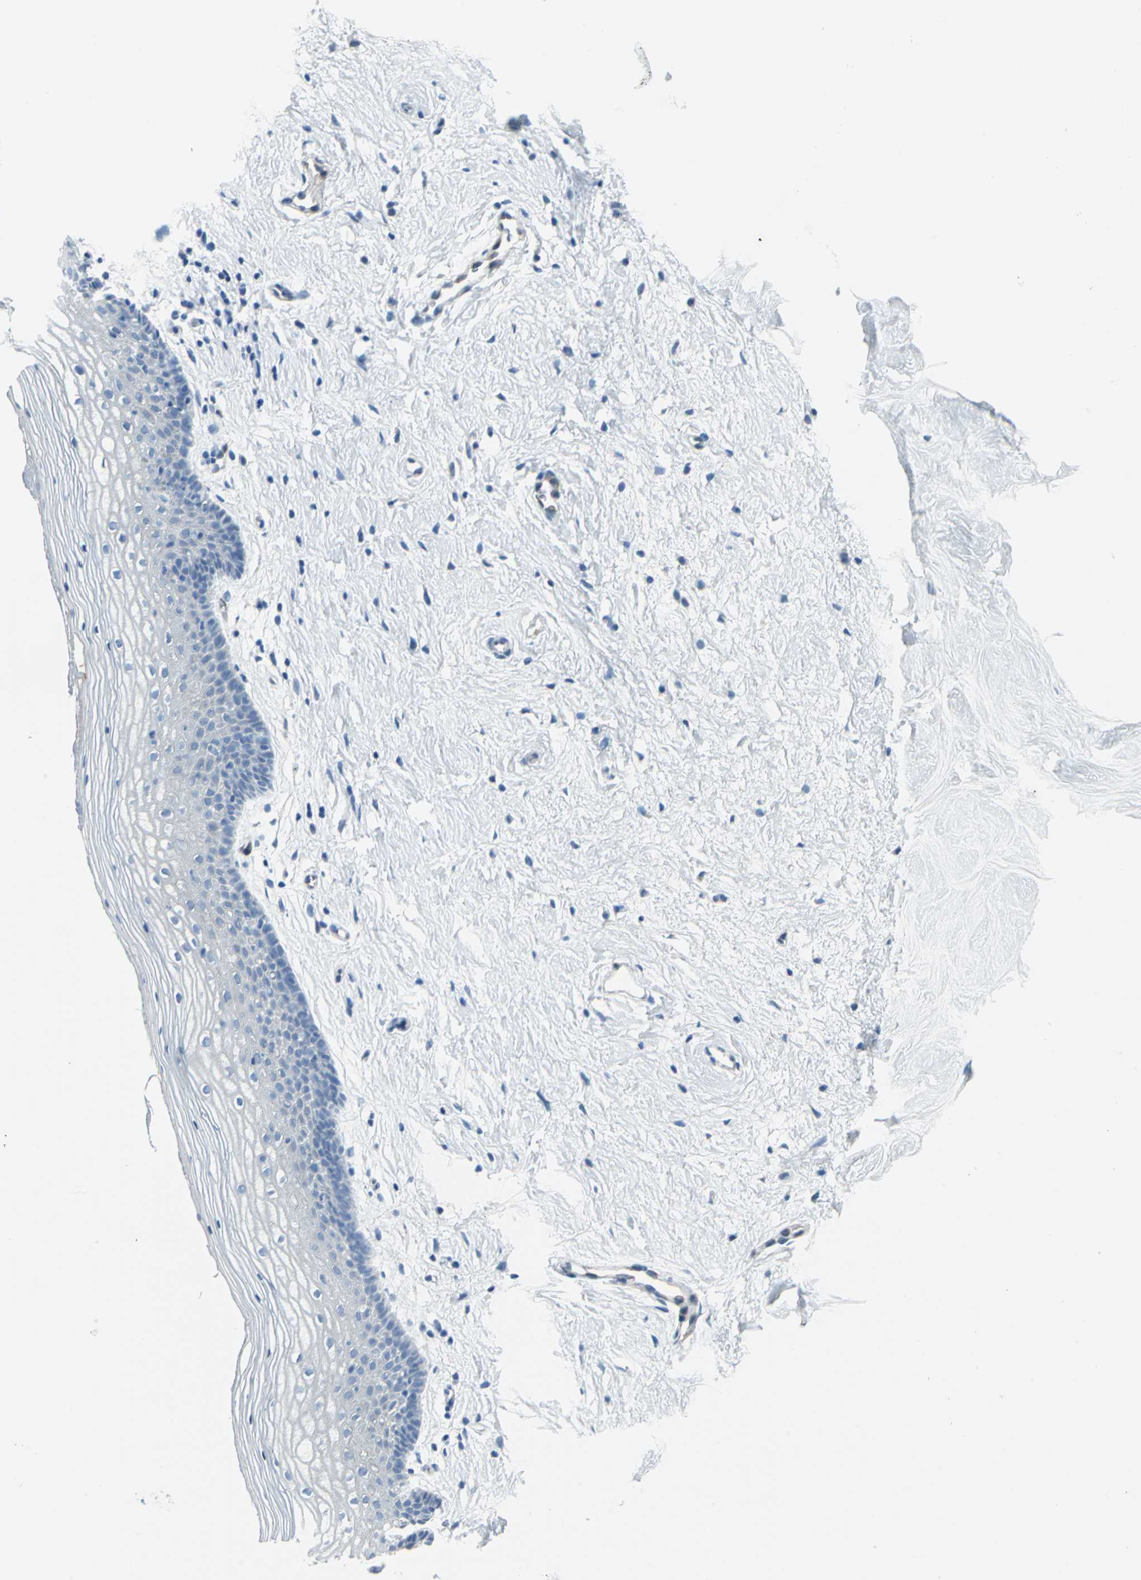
{"staining": {"intensity": "negative", "quantity": "none", "location": "none"}, "tissue": "vagina", "cell_type": "Squamous epithelial cells", "image_type": "normal", "snomed": [{"axis": "morphology", "description": "Normal tissue, NOS"}, {"axis": "topography", "description": "Vagina"}], "caption": "DAB immunohistochemical staining of unremarkable human vagina shows no significant positivity in squamous epithelial cells. (DAB immunohistochemistry, high magnification).", "gene": "CYB5A", "patient": {"sex": "female", "age": 46}}